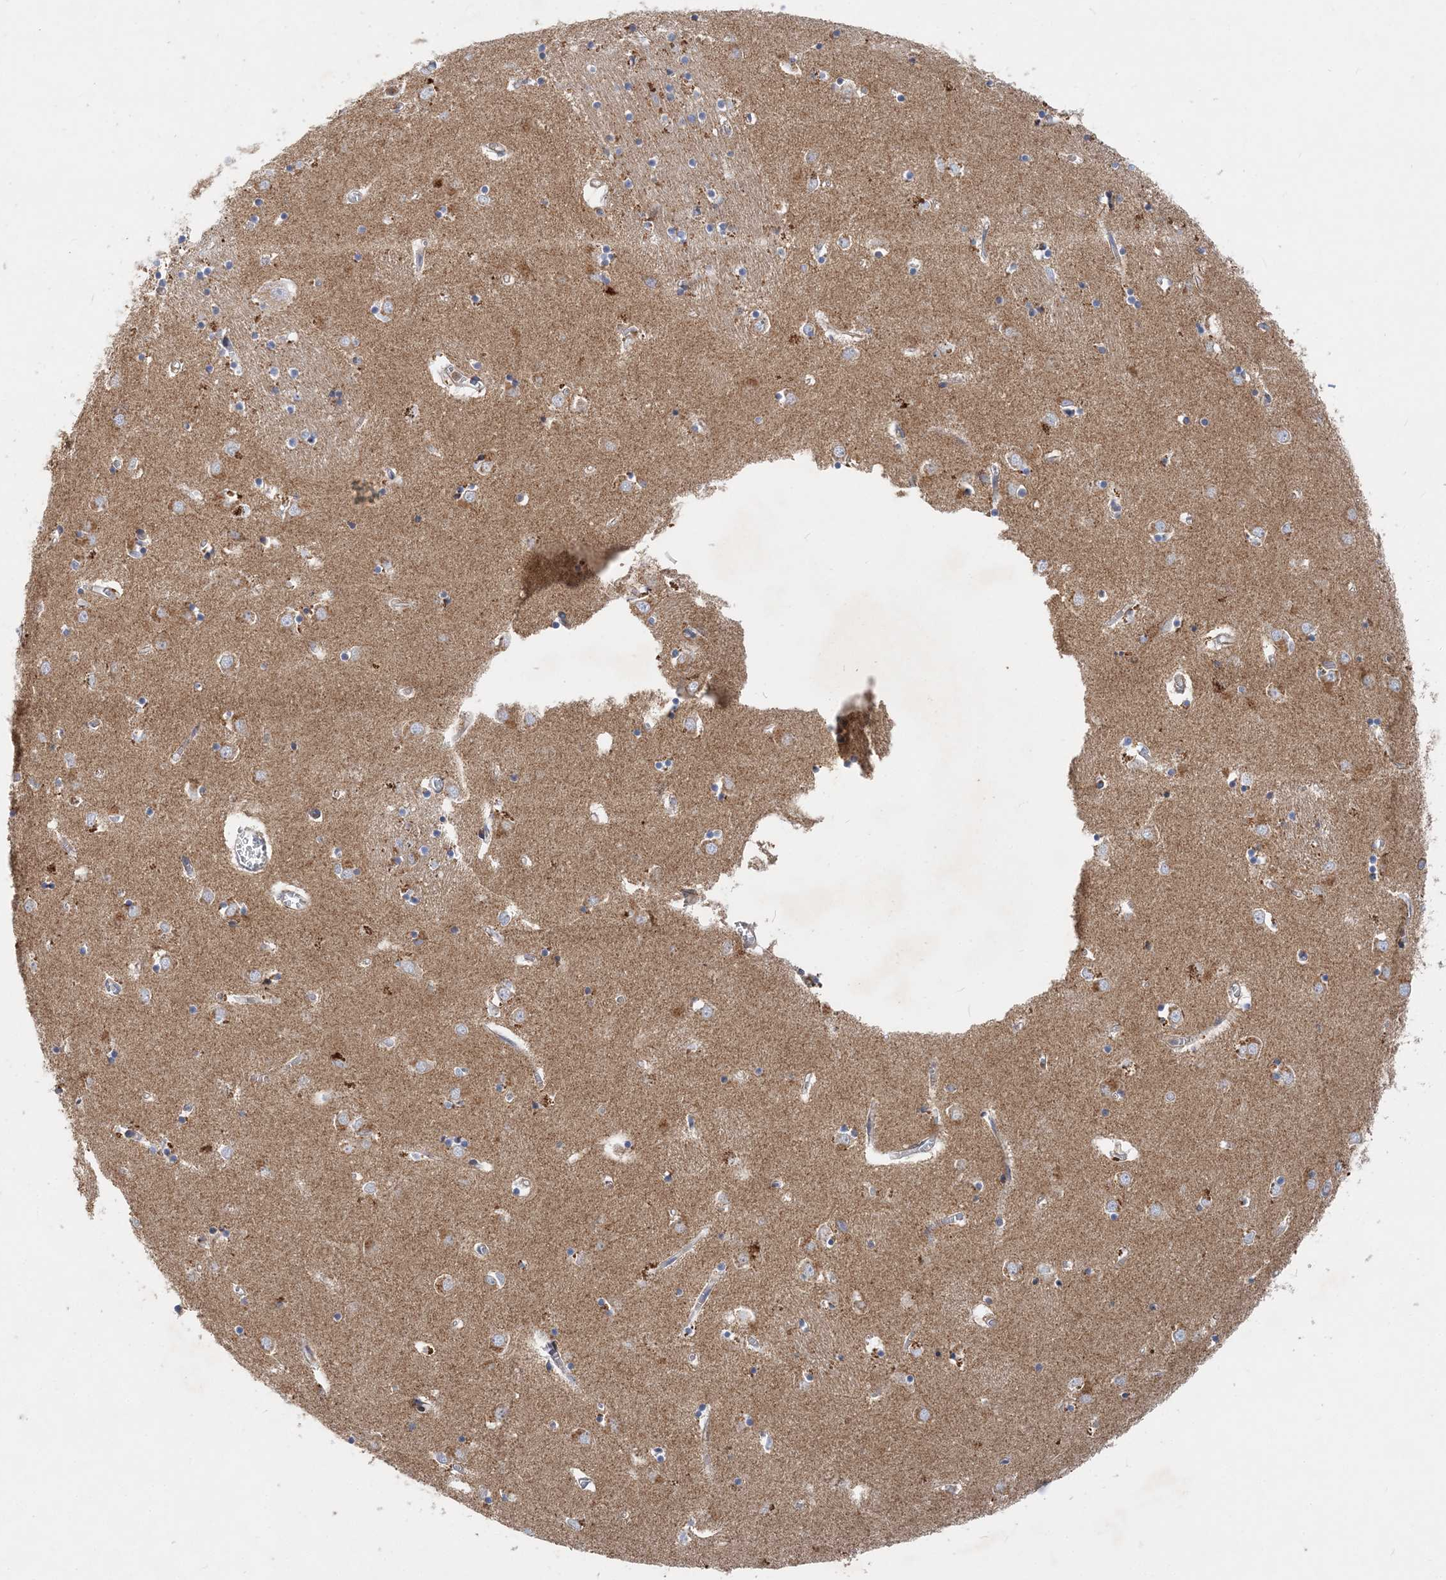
{"staining": {"intensity": "negative", "quantity": "none", "location": "none"}, "tissue": "caudate", "cell_type": "Glial cells", "image_type": "normal", "snomed": [{"axis": "morphology", "description": "Normal tissue, NOS"}, {"axis": "topography", "description": "Lateral ventricle wall"}], "caption": "Immunohistochemistry (IHC) histopathology image of benign human caudate stained for a protein (brown), which reveals no expression in glial cells. Nuclei are stained in blue.", "gene": "GRINA", "patient": {"sex": "male", "age": 70}}